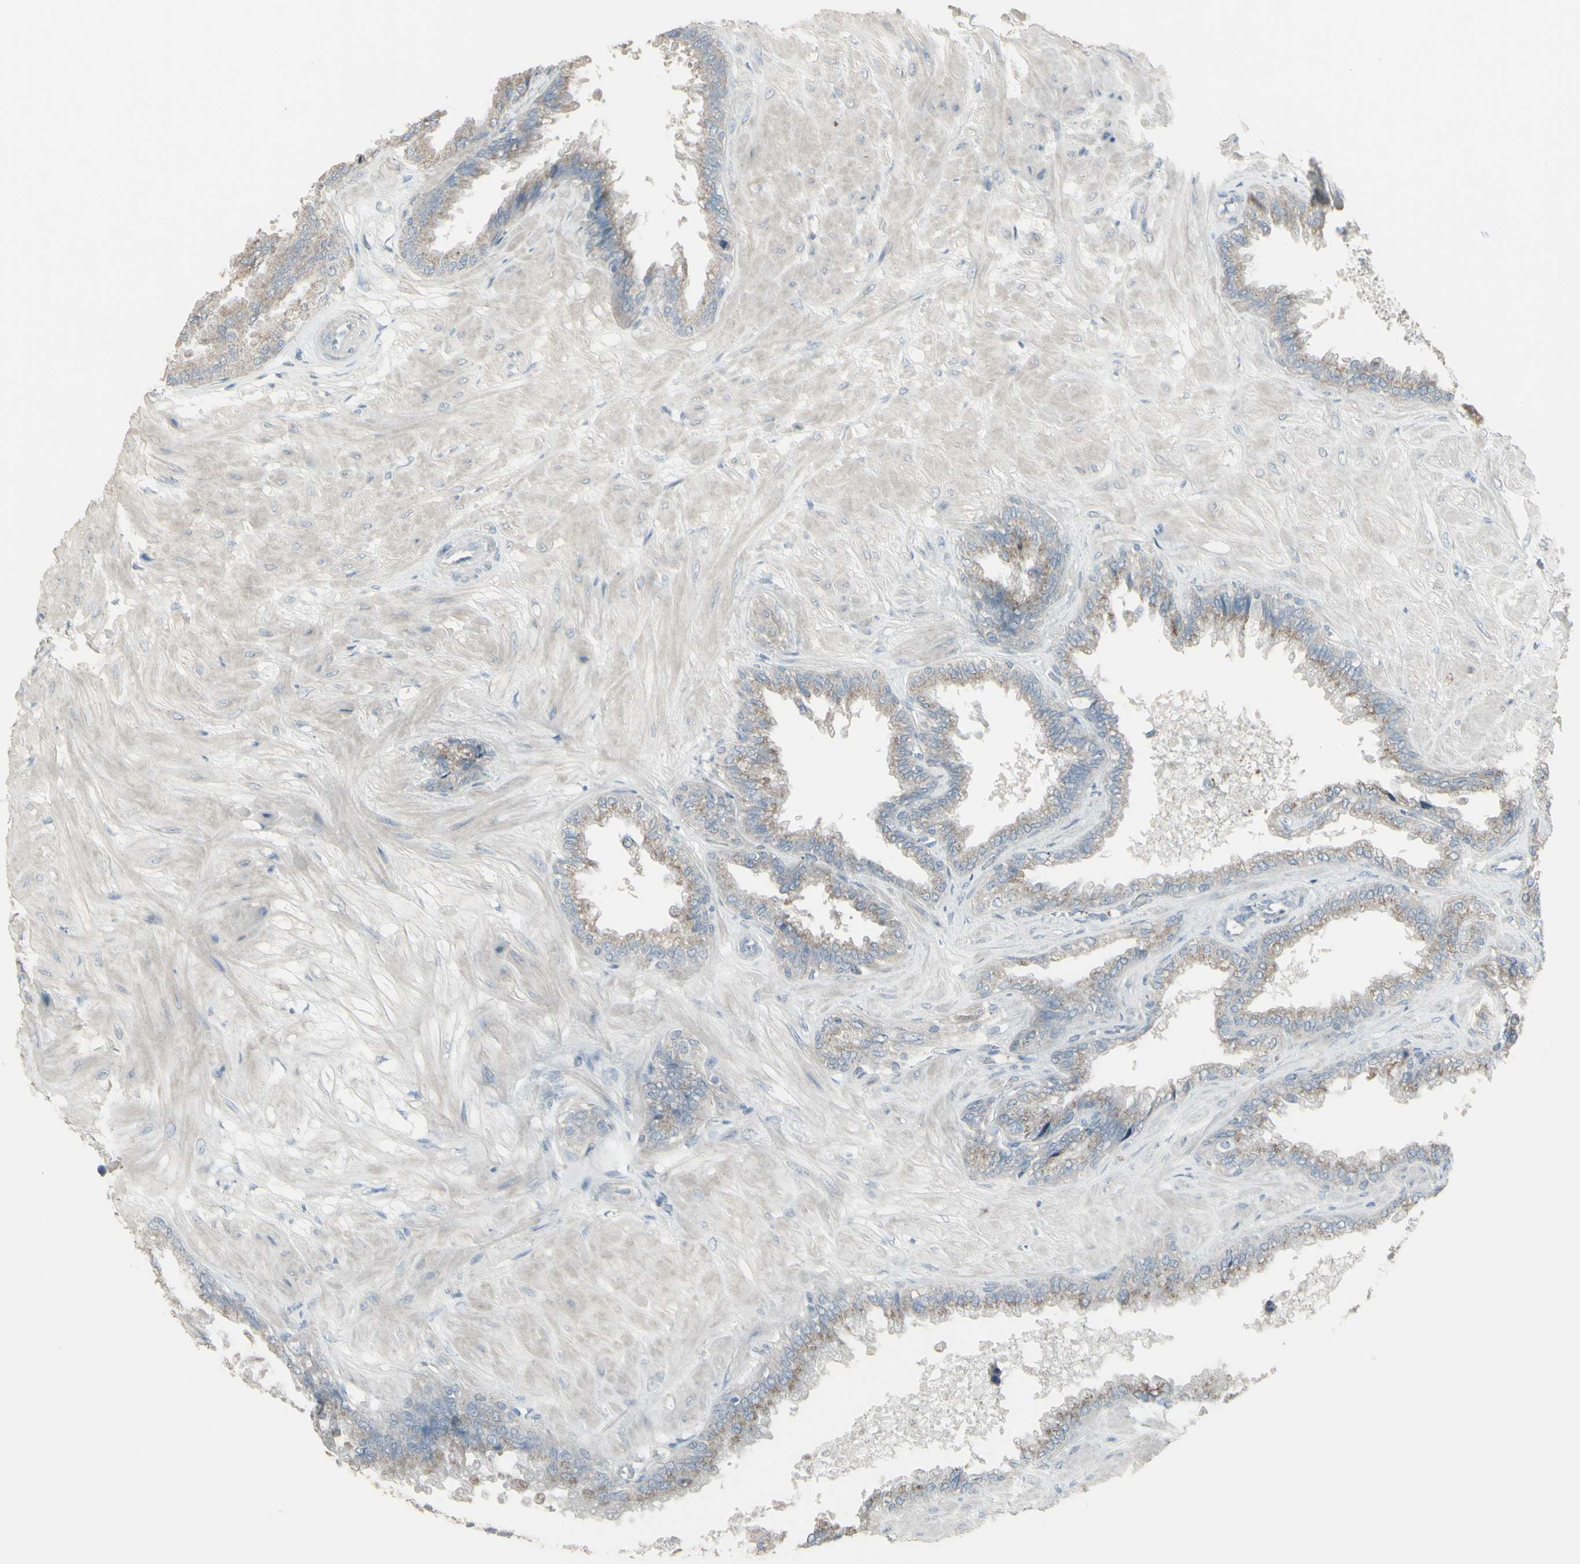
{"staining": {"intensity": "weak", "quantity": "25%-75%", "location": "cytoplasmic/membranous"}, "tissue": "seminal vesicle", "cell_type": "Glandular cells", "image_type": "normal", "snomed": [{"axis": "morphology", "description": "Normal tissue, NOS"}, {"axis": "topography", "description": "Seminal veicle"}], "caption": "Human seminal vesicle stained with a brown dye shows weak cytoplasmic/membranous positive staining in about 25%-75% of glandular cells.", "gene": "CD79B", "patient": {"sex": "male", "age": 46}}